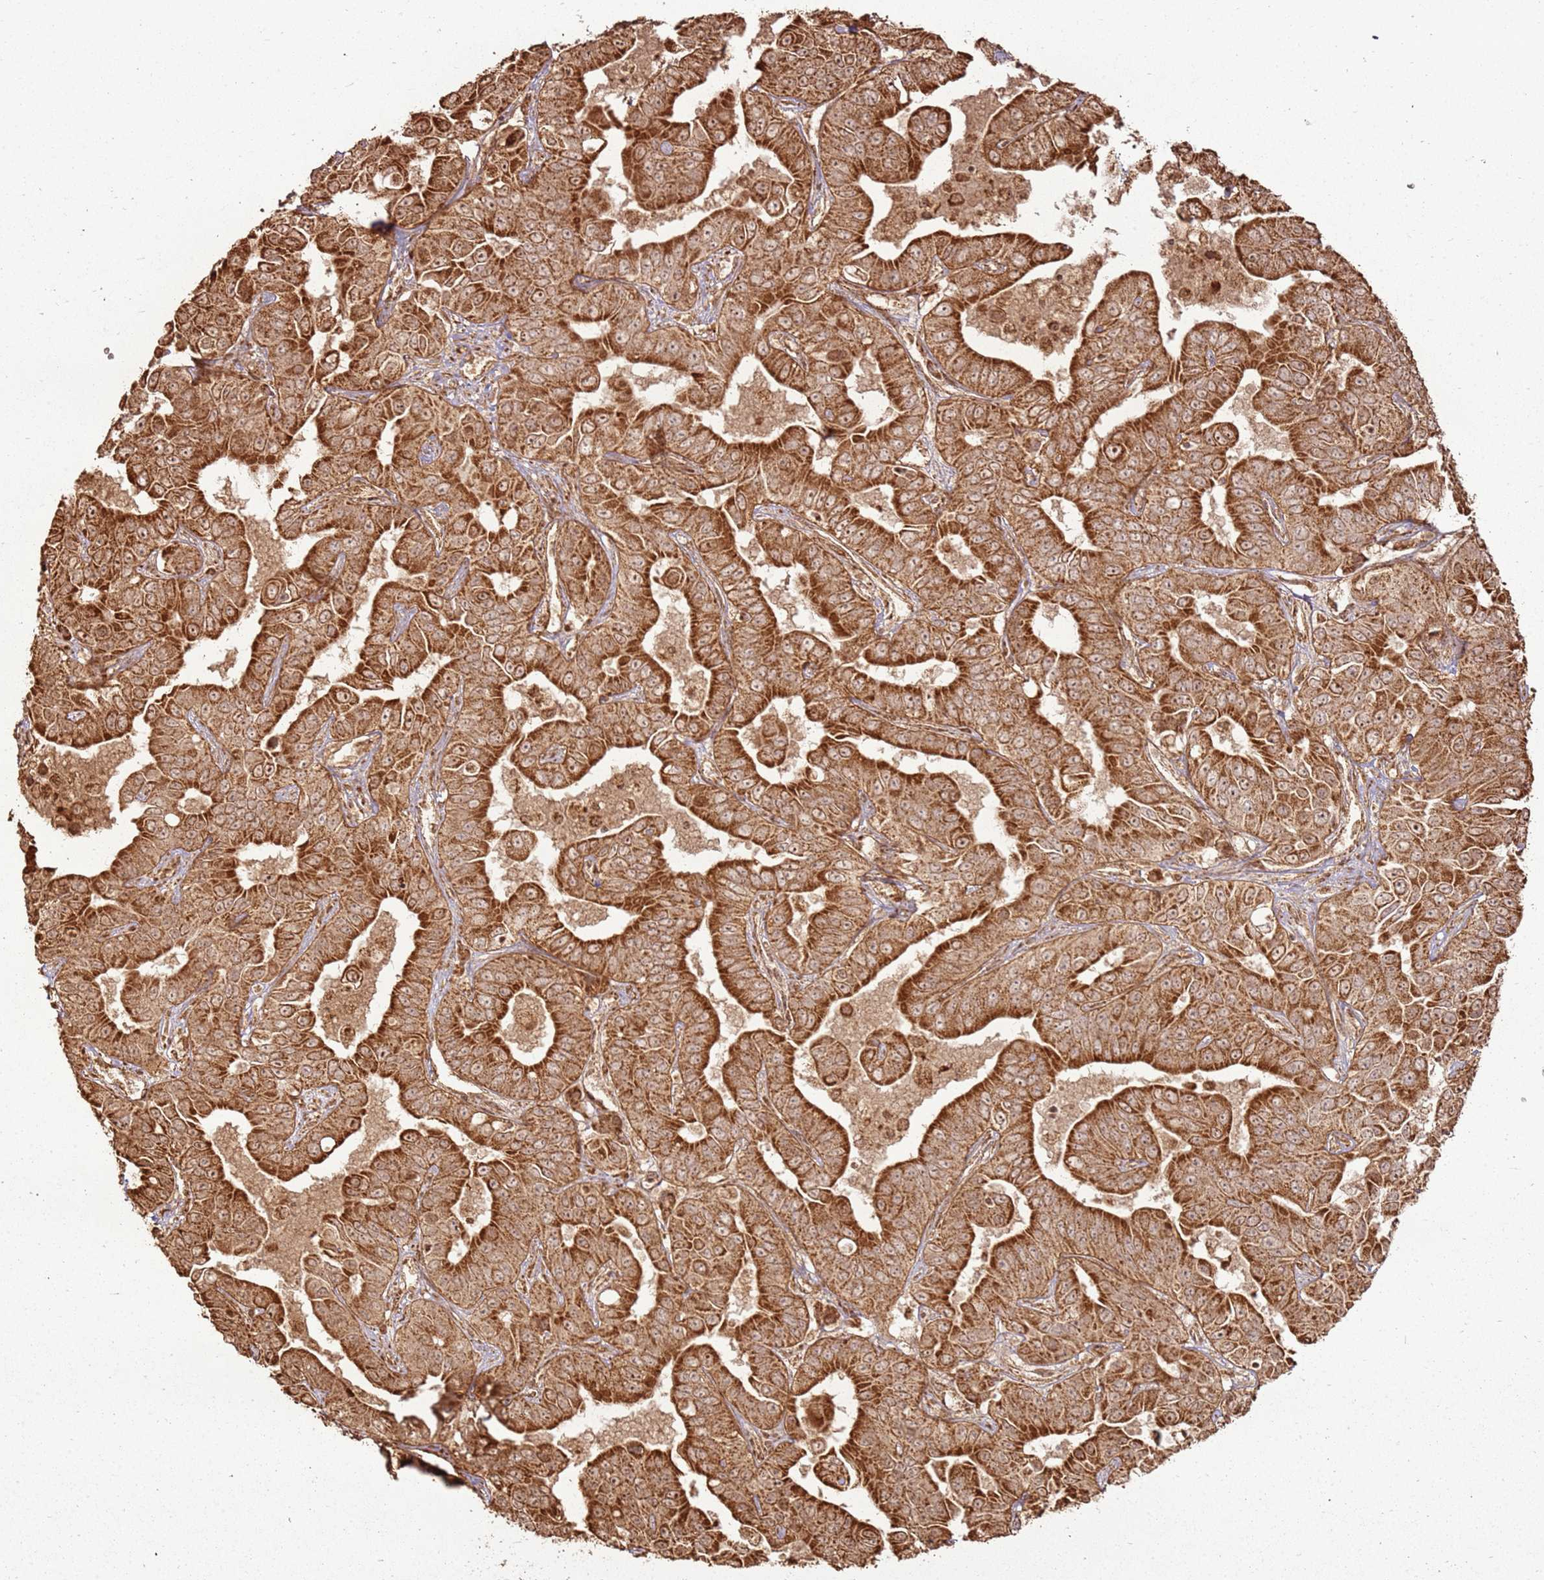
{"staining": {"intensity": "strong", "quantity": ">75%", "location": "cytoplasmic/membranous,nuclear"}, "tissue": "liver cancer", "cell_type": "Tumor cells", "image_type": "cancer", "snomed": [{"axis": "morphology", "description": "Cholangiocarcinoma"}, {"axis": "topography", "description": "Liver"}], "caption": "A brown stain highlights strong cytoplasmic/membranous and nuclear positivity of a protein in human liver cancer (cholangiocarcinoma) tumor cells. (DAB (3,3'-diaminobenzidine) = brown stain, brightfield microscopy at high magnification).", "gene": "MRPS6", "patient": {"sex": "female", "age": 52}}